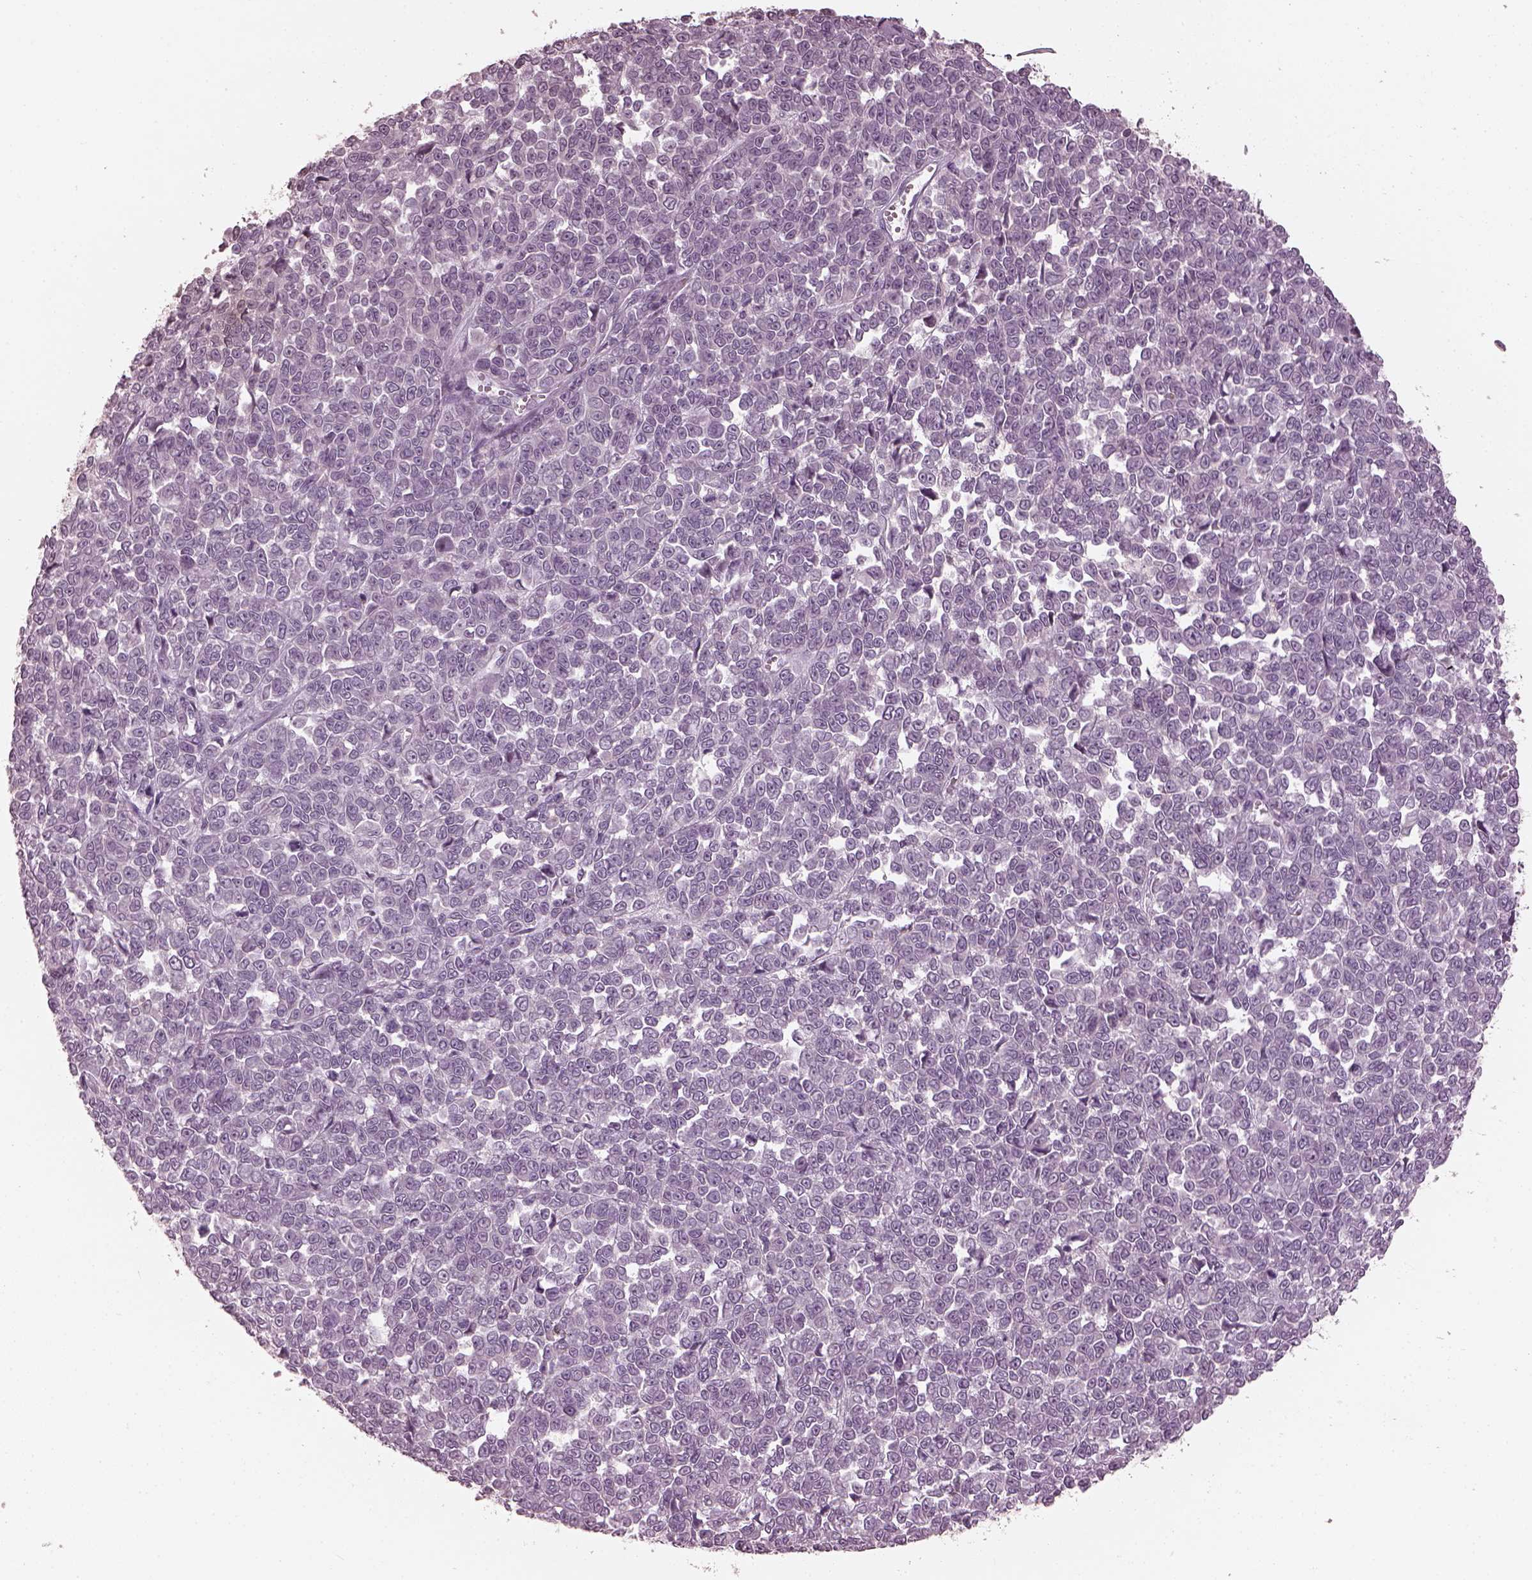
{"staining": {"intensity": "negative", "quantity": "none", "location": "none"}, "tissue": "melanoma", "cell_type": "Tumor cells", "image_type": "cancer", "snomed": [{"axis": "morphology", "description": "Malignant melanoma, NOS"}, {"axis": "topography", "description": "Skin"}], "caption": "The IHC photomicrograph has no significant positivity in tumor cells of malignant melanoma tissue. (Brightfield microscopy of DAB (3,3'-diaminobenzidine) immunohistochemistry (IHC) at high magnification).", "gene": "OPTC", "patient": {"sex": "female", "age": 95}}